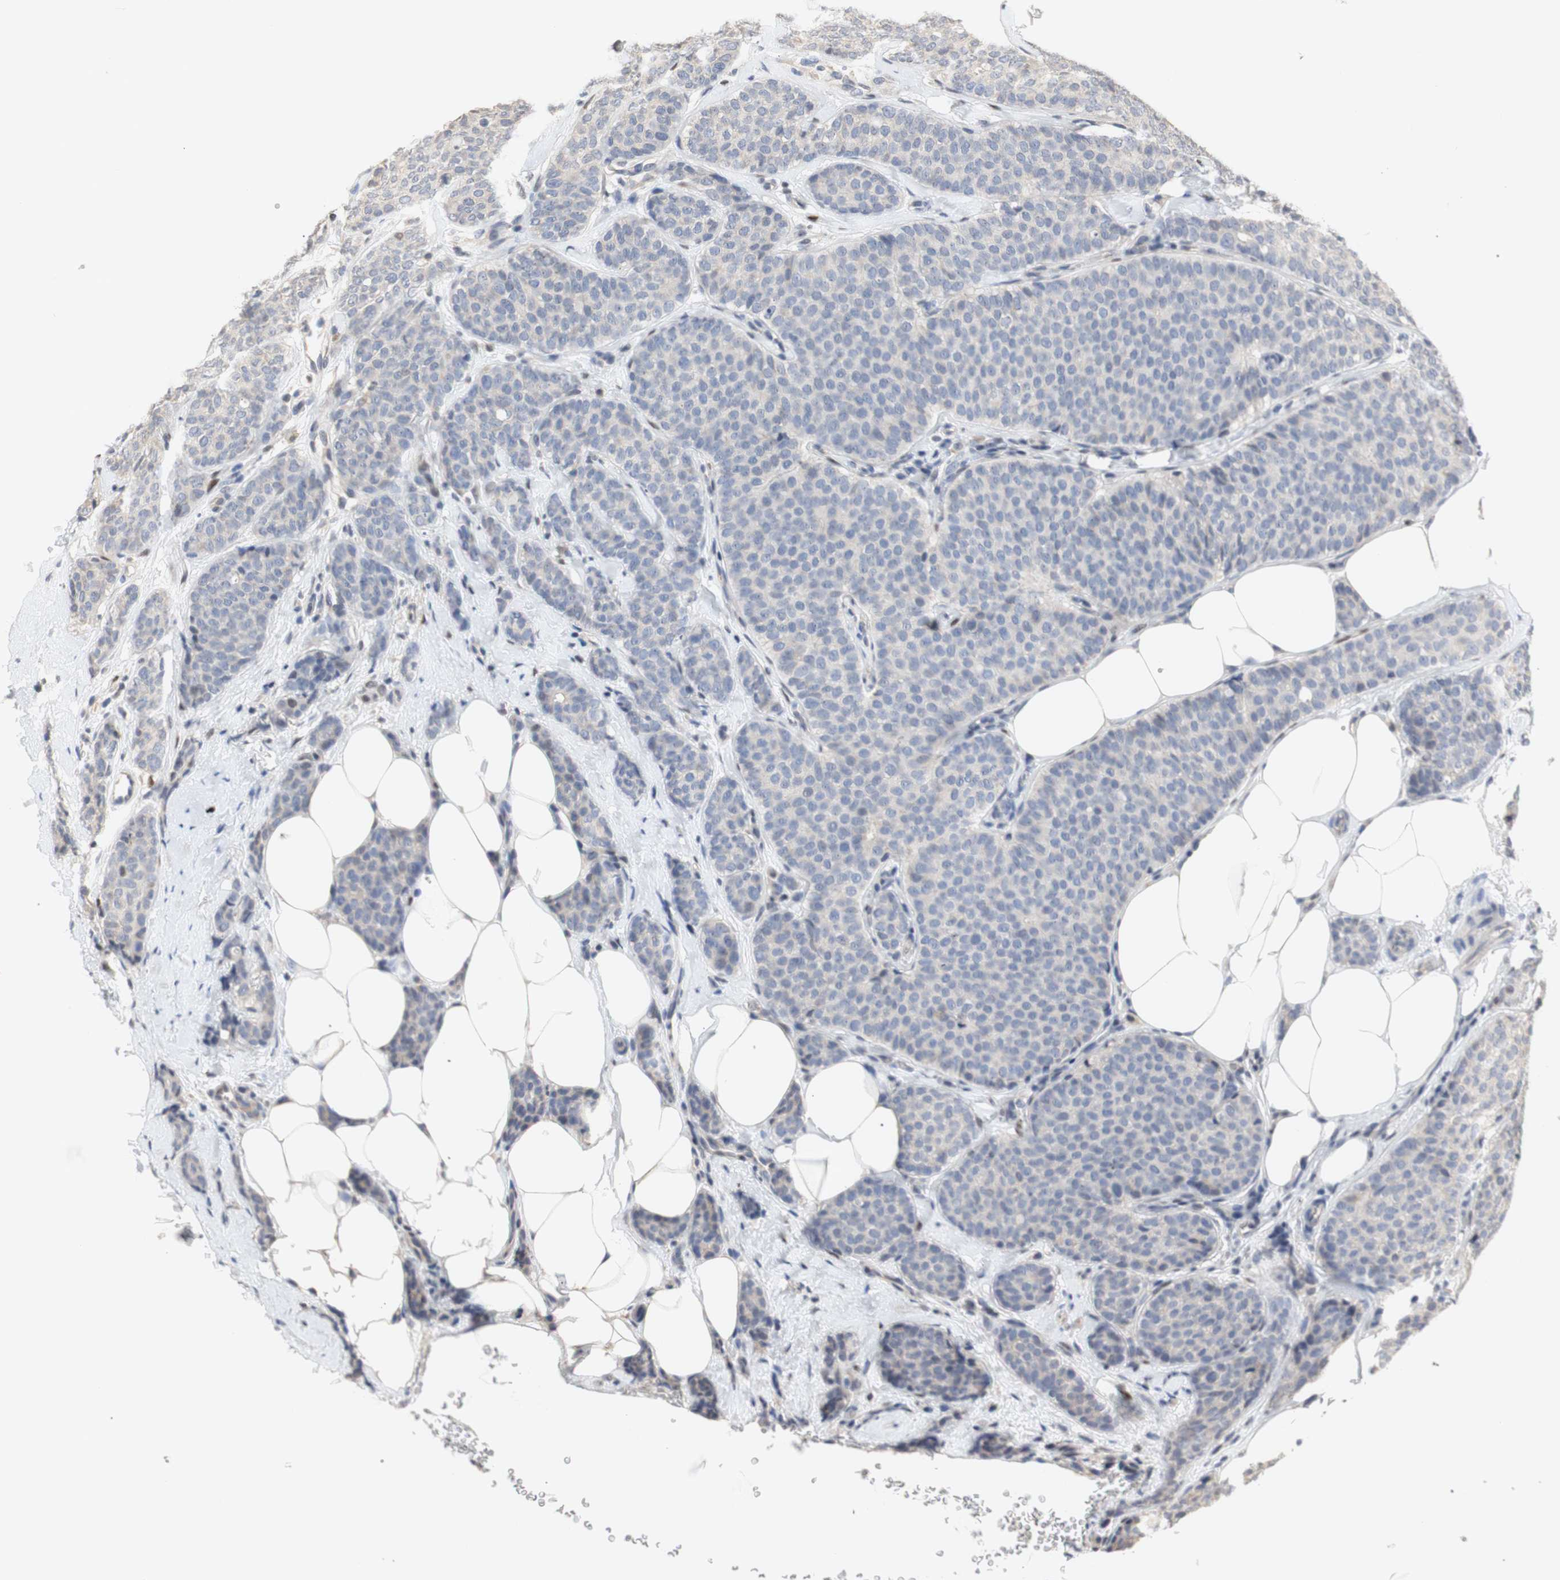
{"staining": {"intensity": "negative", "quantity": "none", "location": "none"}, "tissue": "breast cancer", "cell_type": "Tumor cells", "image_type": "cancer", "snomed": [{"axis": "morphology", "description": "Lobular carcinoma"}, {"axis": "topography", "description": "Skin"}, {"axis": "topography", "description": "Breast"}], "caption": "Breast cancer (lobular carcinoma) was stained to show a protein in brown. There is no significant staining in tumor cells.", "gene": "FOSB", "patient": {"sex": "female", "age": 46}}